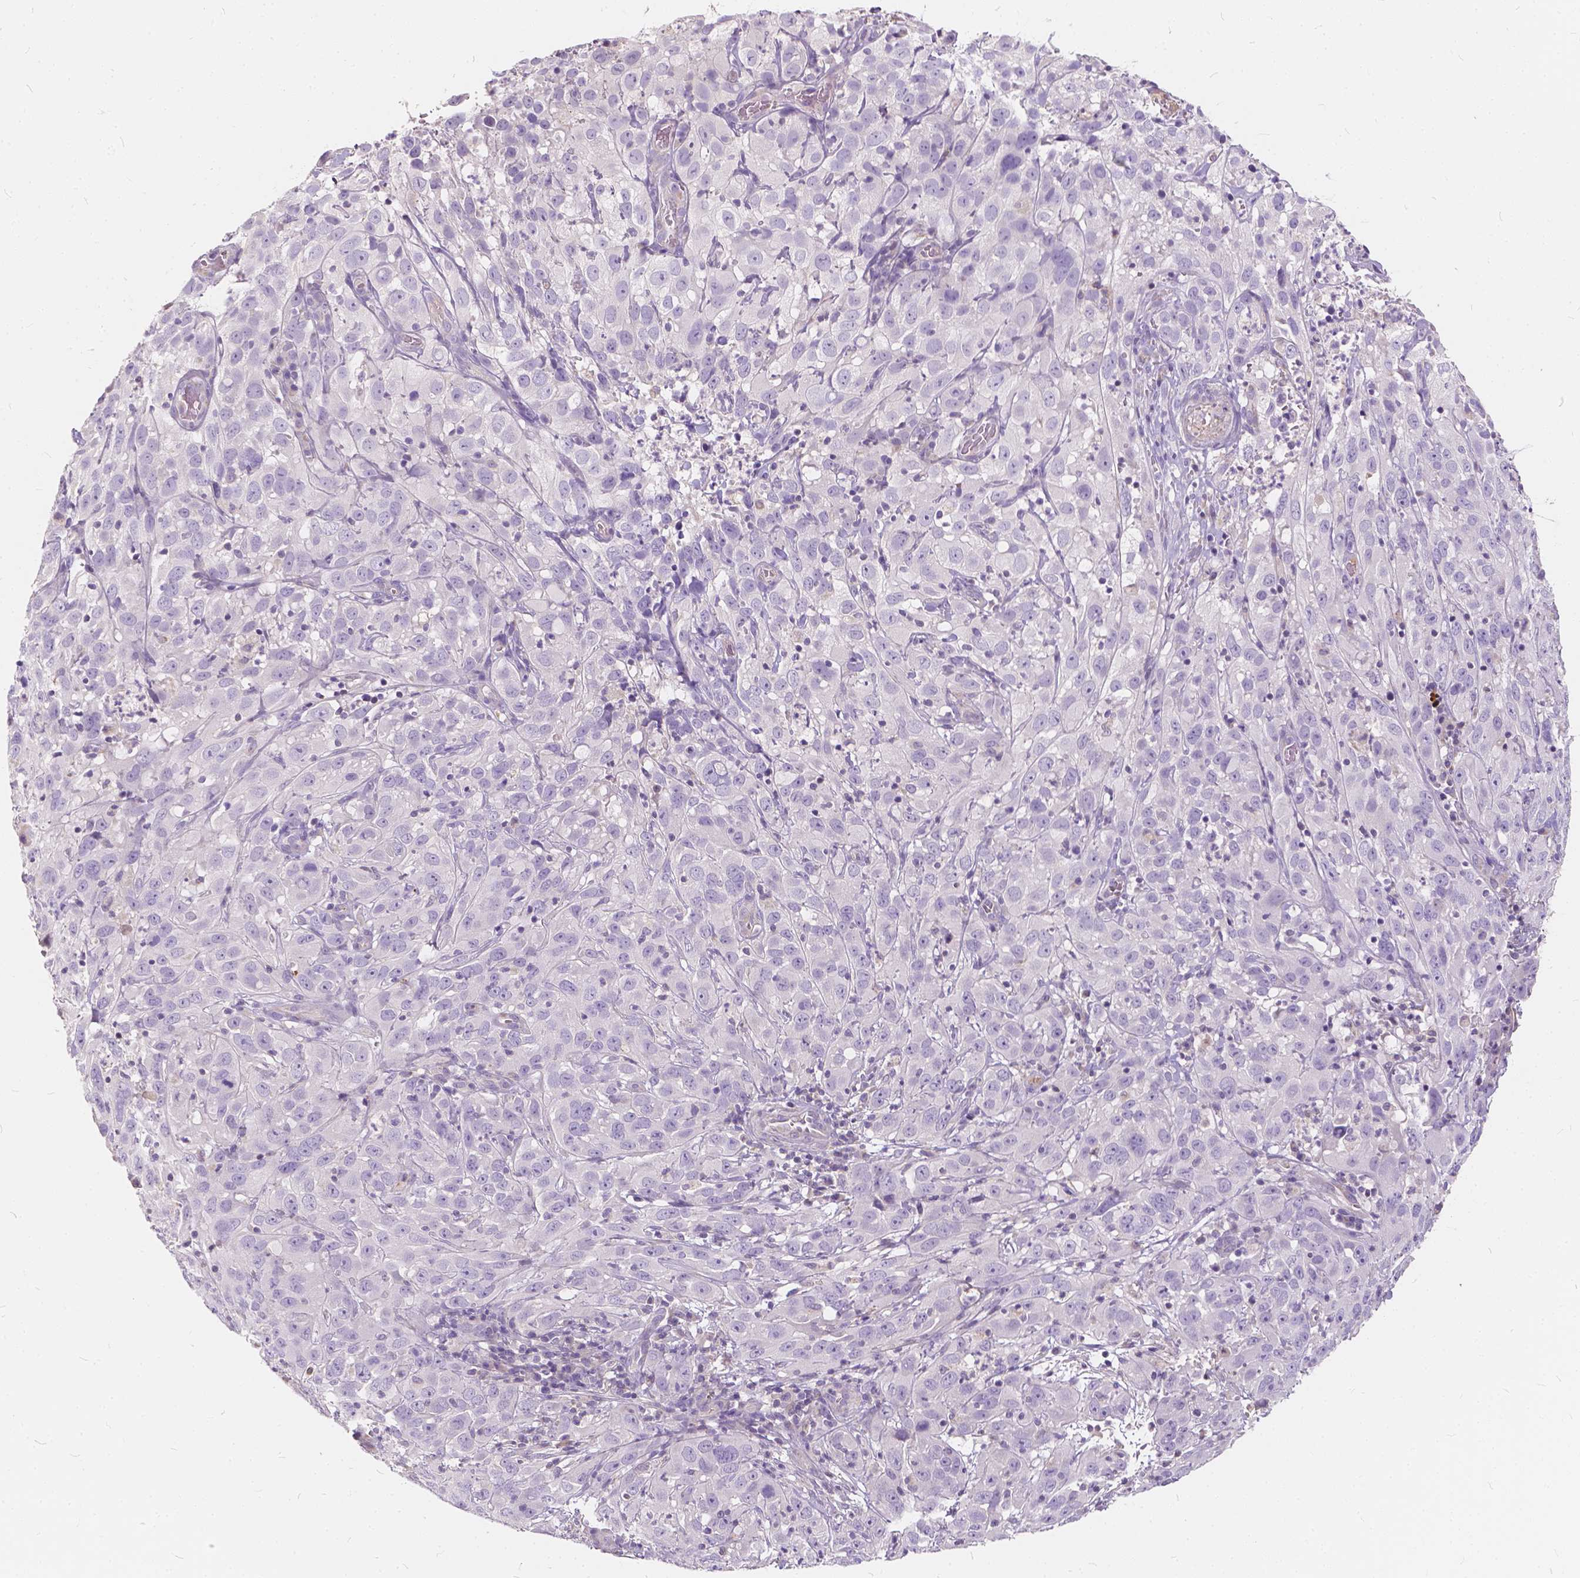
{"staining": {"intensity": "negative", "quantity": "none", "location": "none"}, "tissue": "cervical cancer", "cell_type": "Tumor cells", "image_type": "cancer", "snomed": [{"axis": "morphology", "description": "Squamous cell carcinoma, NOS"}, {"axis": "topography", "description": "Cervix"}], "caption": "The photomicrograph shows no staining of tumor cells in squamous cell carcinoma (cervical).", "gene": "KIAA0513", "patient": {"sex": "female", "age": 32}}